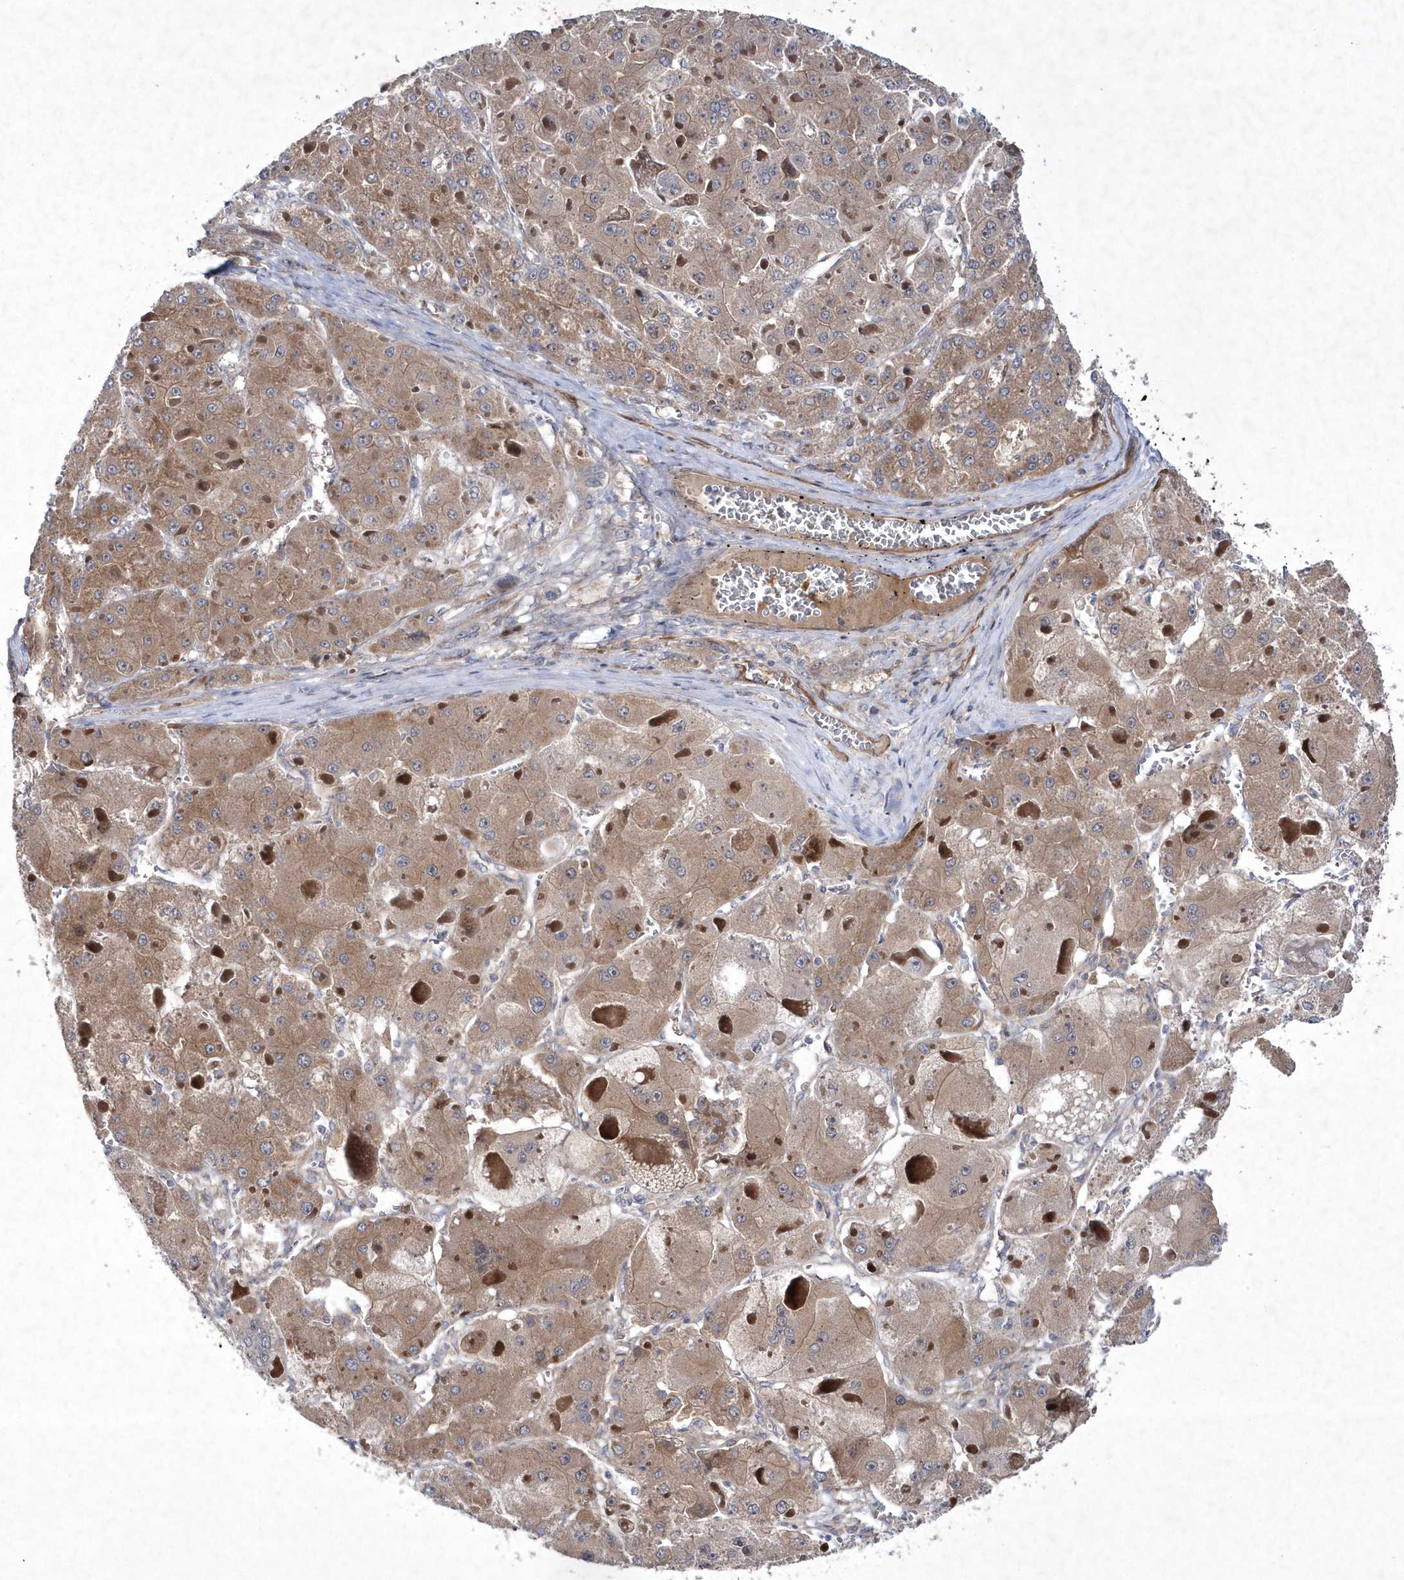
{"staining": {"intensity": "moderate", "quantity": ">75%", "location": "cytoplasmic/membranous"}, "tissue": "liver cancer", "cell_type": "Tumor cells", "image_type": "cancer", "snomed": [{"axis": "morphology", "description": "Carcinoma, Hepatocellular, NOS"}, {"axis": "topography", "description": "Liver"}], "caption": "Hepatocellular carcinoma (liver) stained with immunohistochemistry (IHC) exhibits moderate cytoplasmic/membranous staining in about >75% of tumor cells.", "gene": "DSPP", "patient": {"sex": "female", "age": 73}}